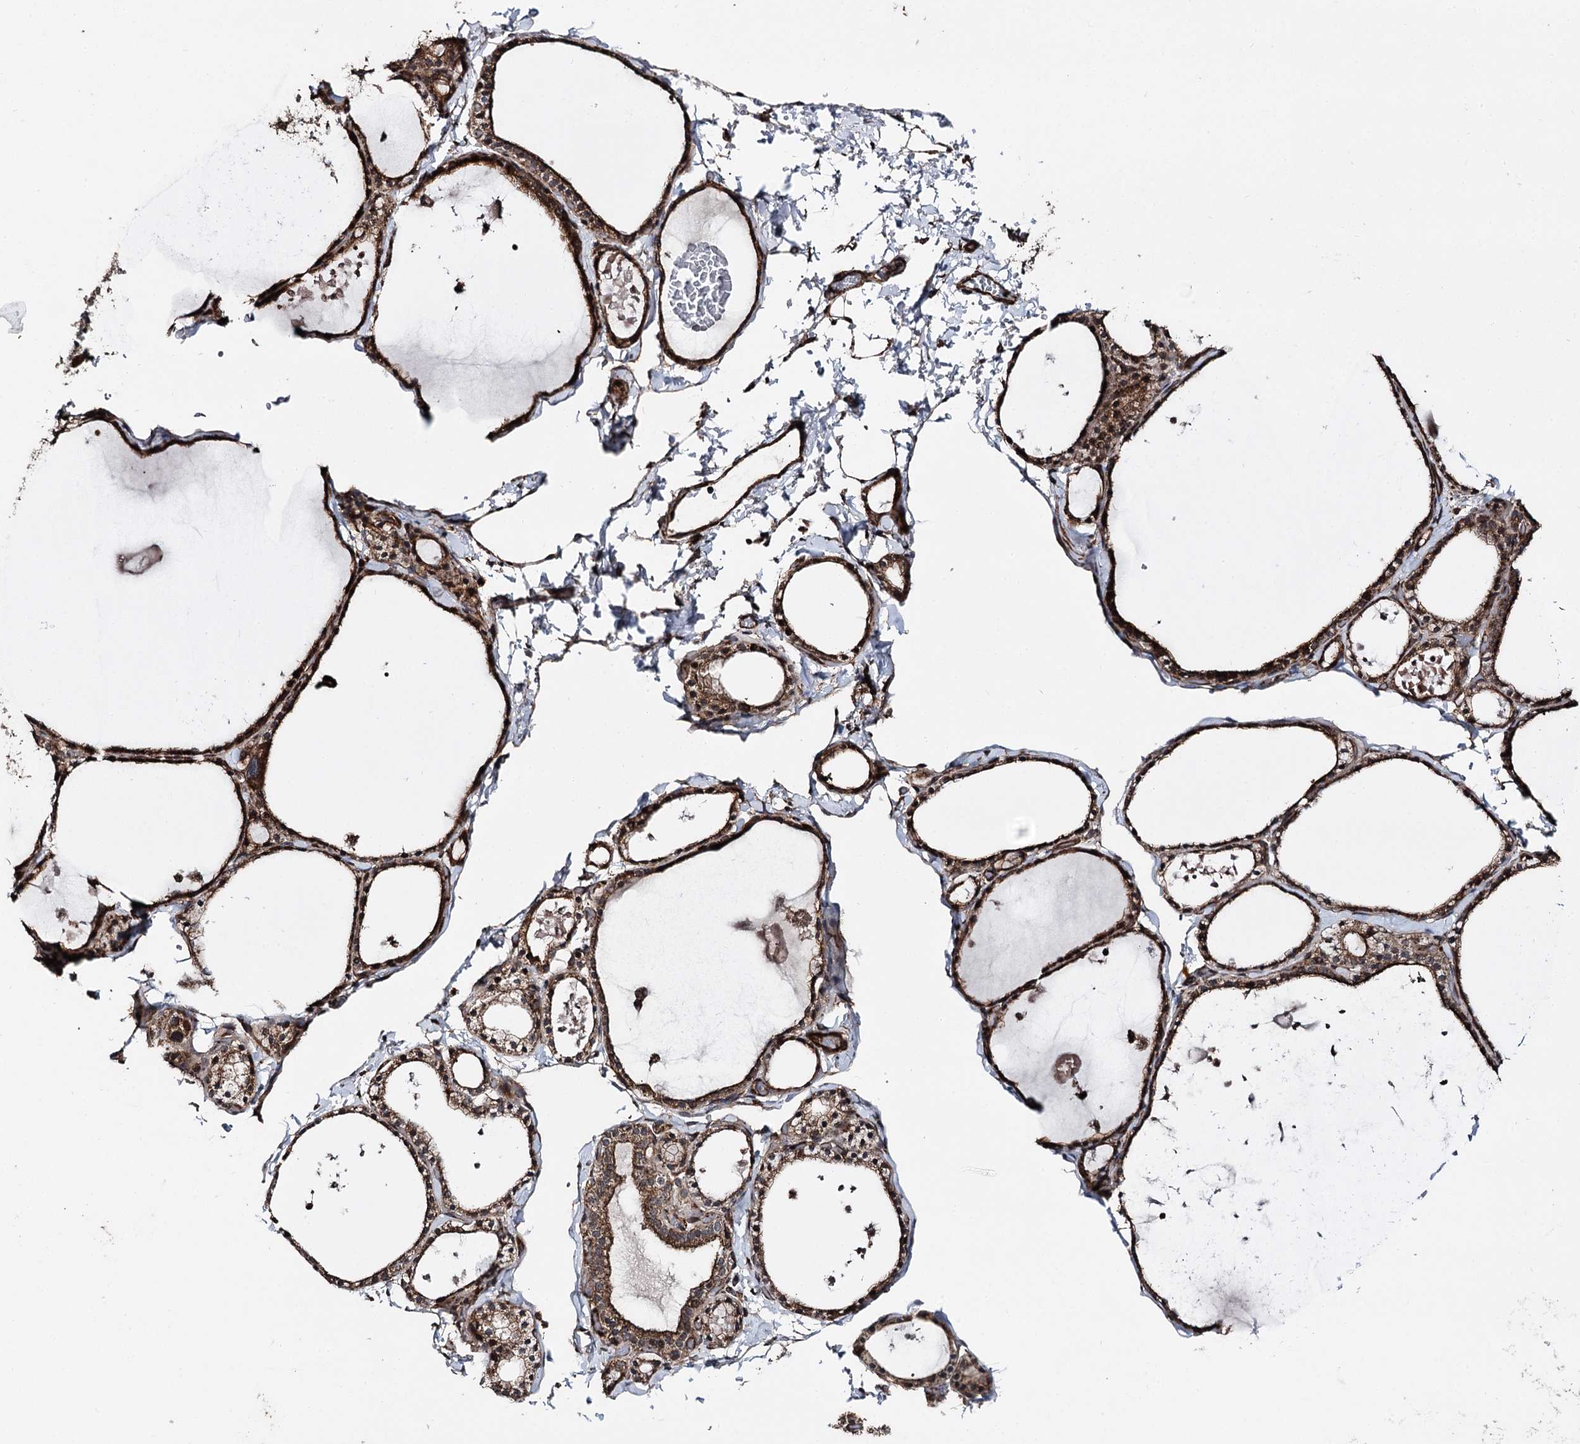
{"staining": {"intensity": "strong", "quantity": ">75%", "location": "cytoplasmic/membranous"}, "tissue": "thyroid gland", "cell_type": "Glandular cells", "image_type": "normal", "snomed": [{"axis": "morphology", "description": "Normal tissue, NOS"}, {"axis": "topography", "description": "Thyroid gland"}], "caption": "Immunohistochemical staining of benign thyroid gland reveals >75% levels of strong cytoplasmic/membranous protein staining in about >75% of glandular cells.", "gene": "ITFG2", "patient": {"sex": "male", "age": 56}}